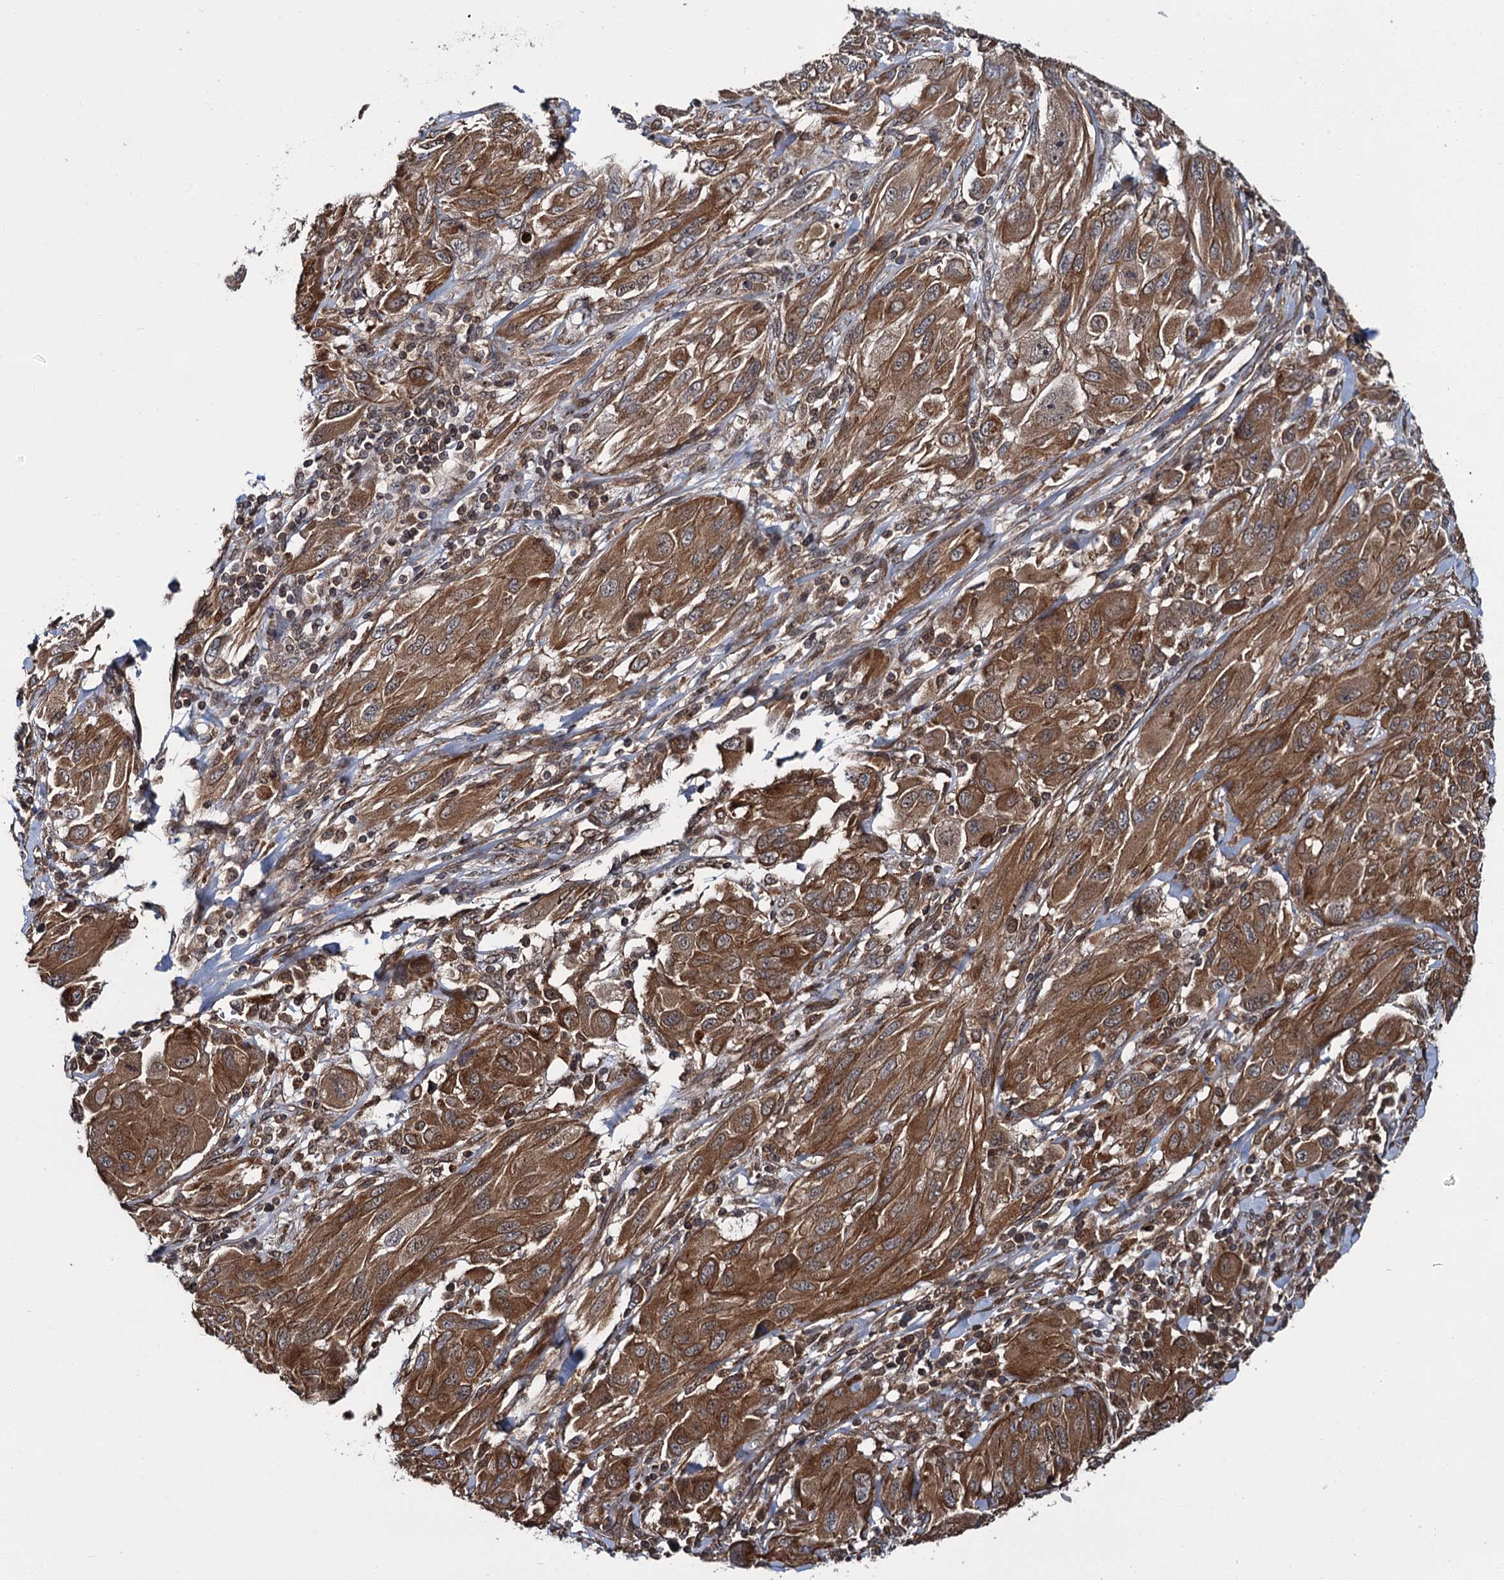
{"staining": {"intensity": "moderate", "quantity": ">75%", "location": "cytoplasmic/membranous"}, "tissue": "melanoma", "cell_type": "Tumor cells", "image_type": "cancer", "snomed": [{"axis": "morphology", "description": "Malignant melanoma, NOS"}, {"axis": "topography", "description": "Skin"}], "caption": "The image reveals immunohistochemical staining of melanoma. There is moderate cytoplasmic/membranous expression is seen in about >75% of tumor cells.", "gene": "ZFYVE19", "patient": {"sex": "female", "age": 91}}